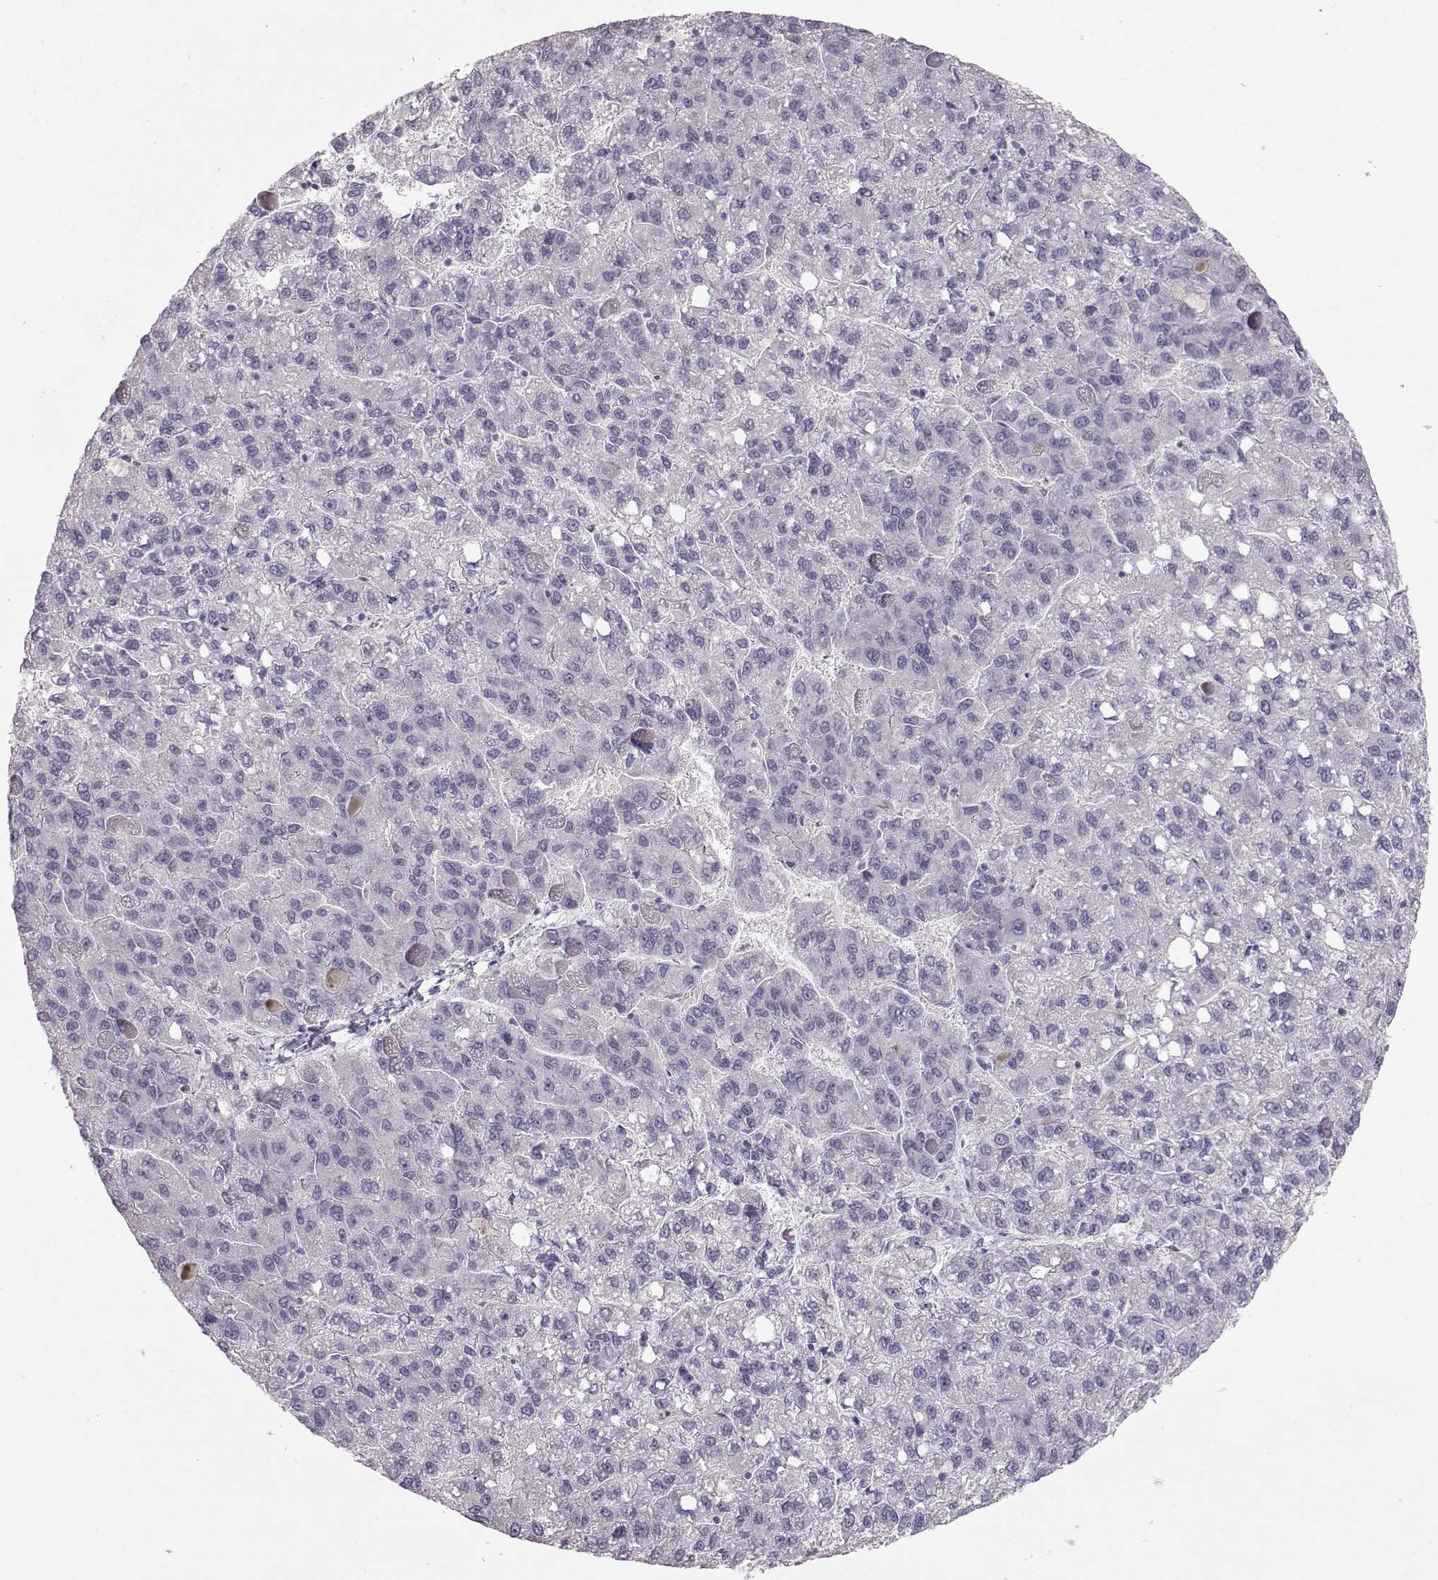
{"staining": {"intensity": "negative", "quantity": "none", "location": "none"}, "tissue": "liver cancer", "cell_type": "Tumor cells", "image_type": "cancer", "snomed": [{"axis": "morphology", "description": "Carcinoma, Hepatocellular, NOS"}, {"axis": "topography", "description": "Liver"}], "caption": "Tumor cells are negative for brown protein staining in liver cancer (hepatocellular carcinoma).", "gene": "FAM205A", "patient": {"sex": "female", "age": 82}}